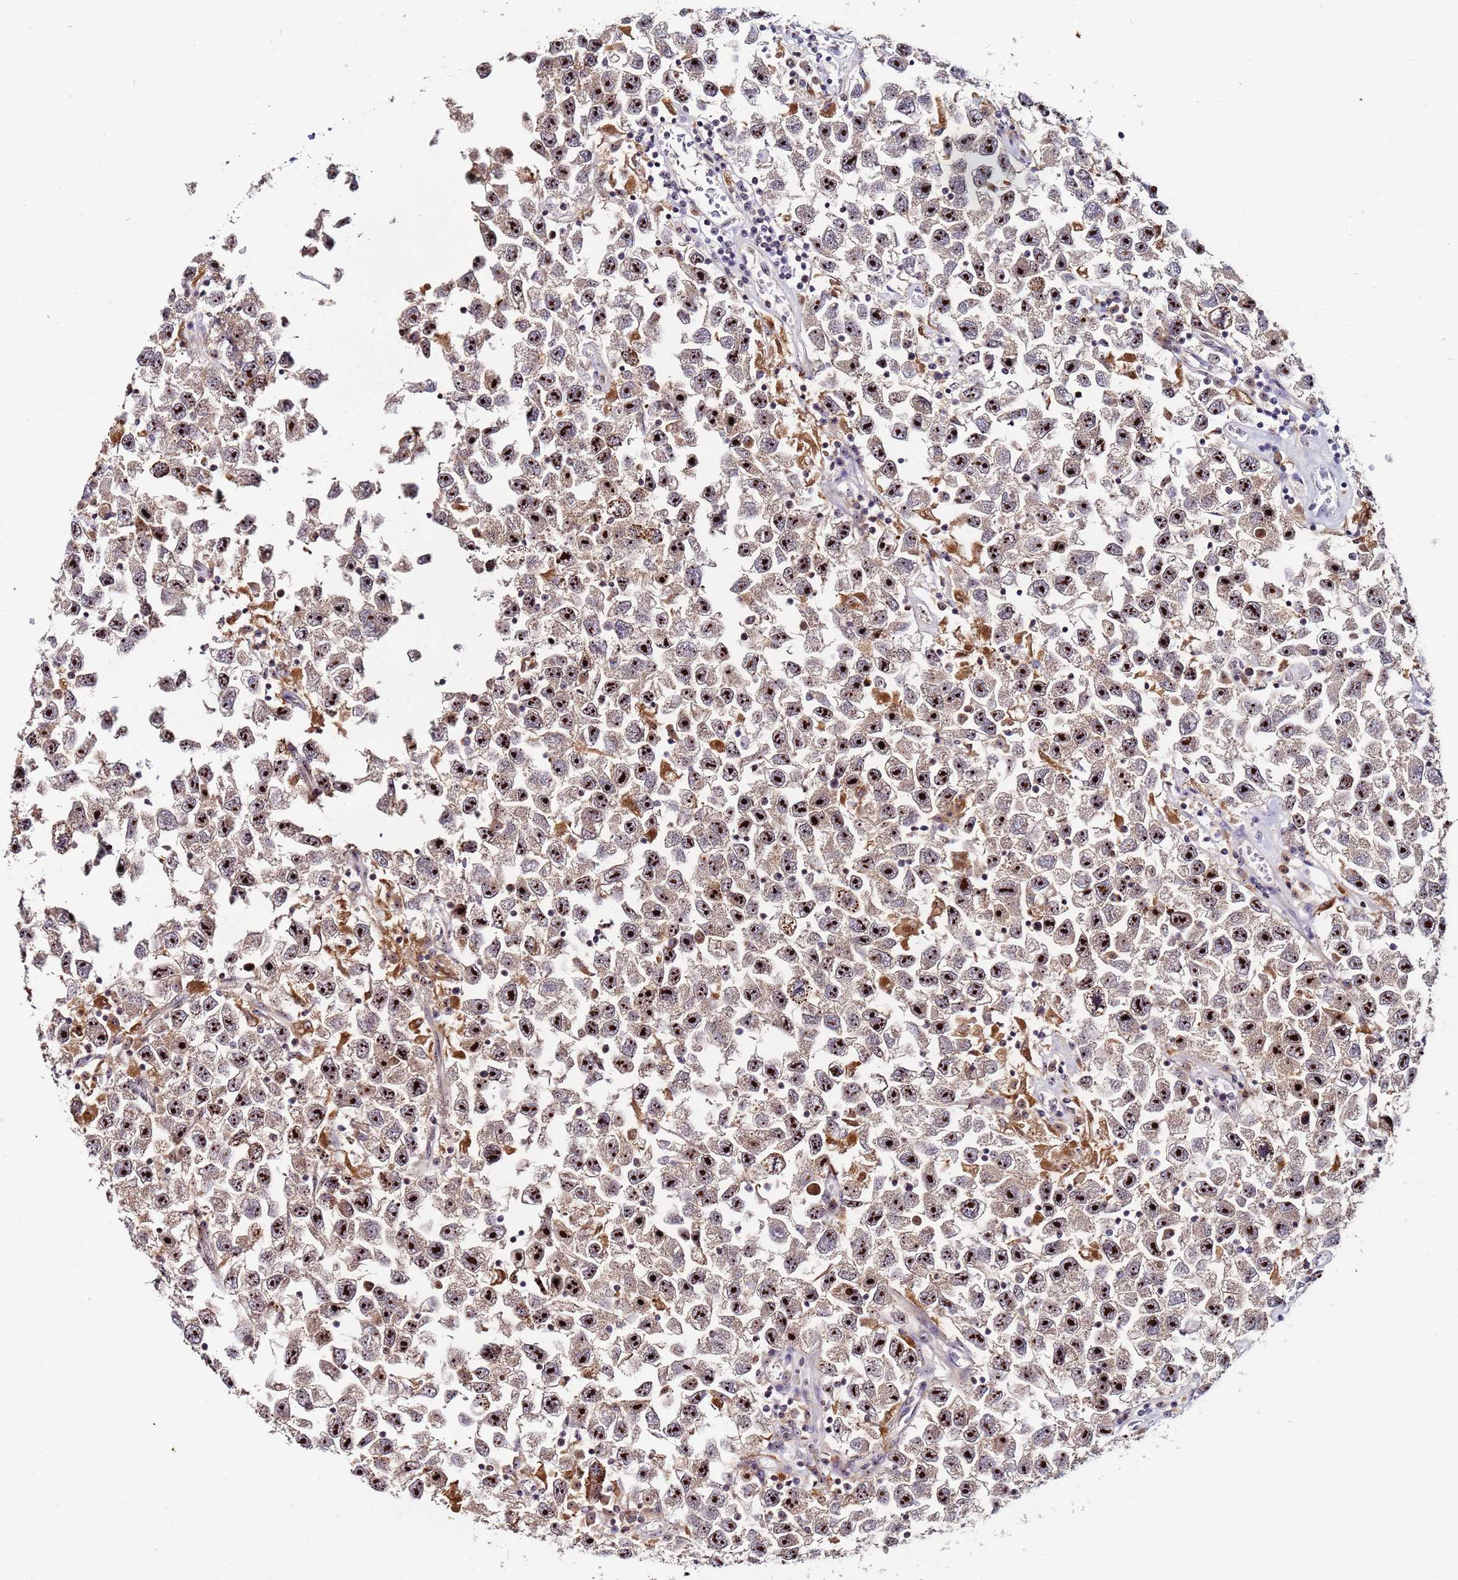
{"staining": {"intensity": "strong", "quantity": ">75%", "location": "nuclear"}, "tissue": "testis cancer", "cell_type": "Tumor cells", "image_type": "cancer", "snomed": [{"axis": "morphology", "description": "Seminoma, NOS"}, {"axis": "topography", "description": "Testis"}], "caption": "Immunohistochemical staining of human testis cancer shows strong nuclear protein positivity in about >75% of tumor cells. The protein of interest is stained brown, and the nuclei are stained in blue (DAB (3,3'-diaminobenzidine) IHC with brightfield microscopy, high magnification).", "gene": "KRI1", "patient": {"sex": "male", "age": 26}}